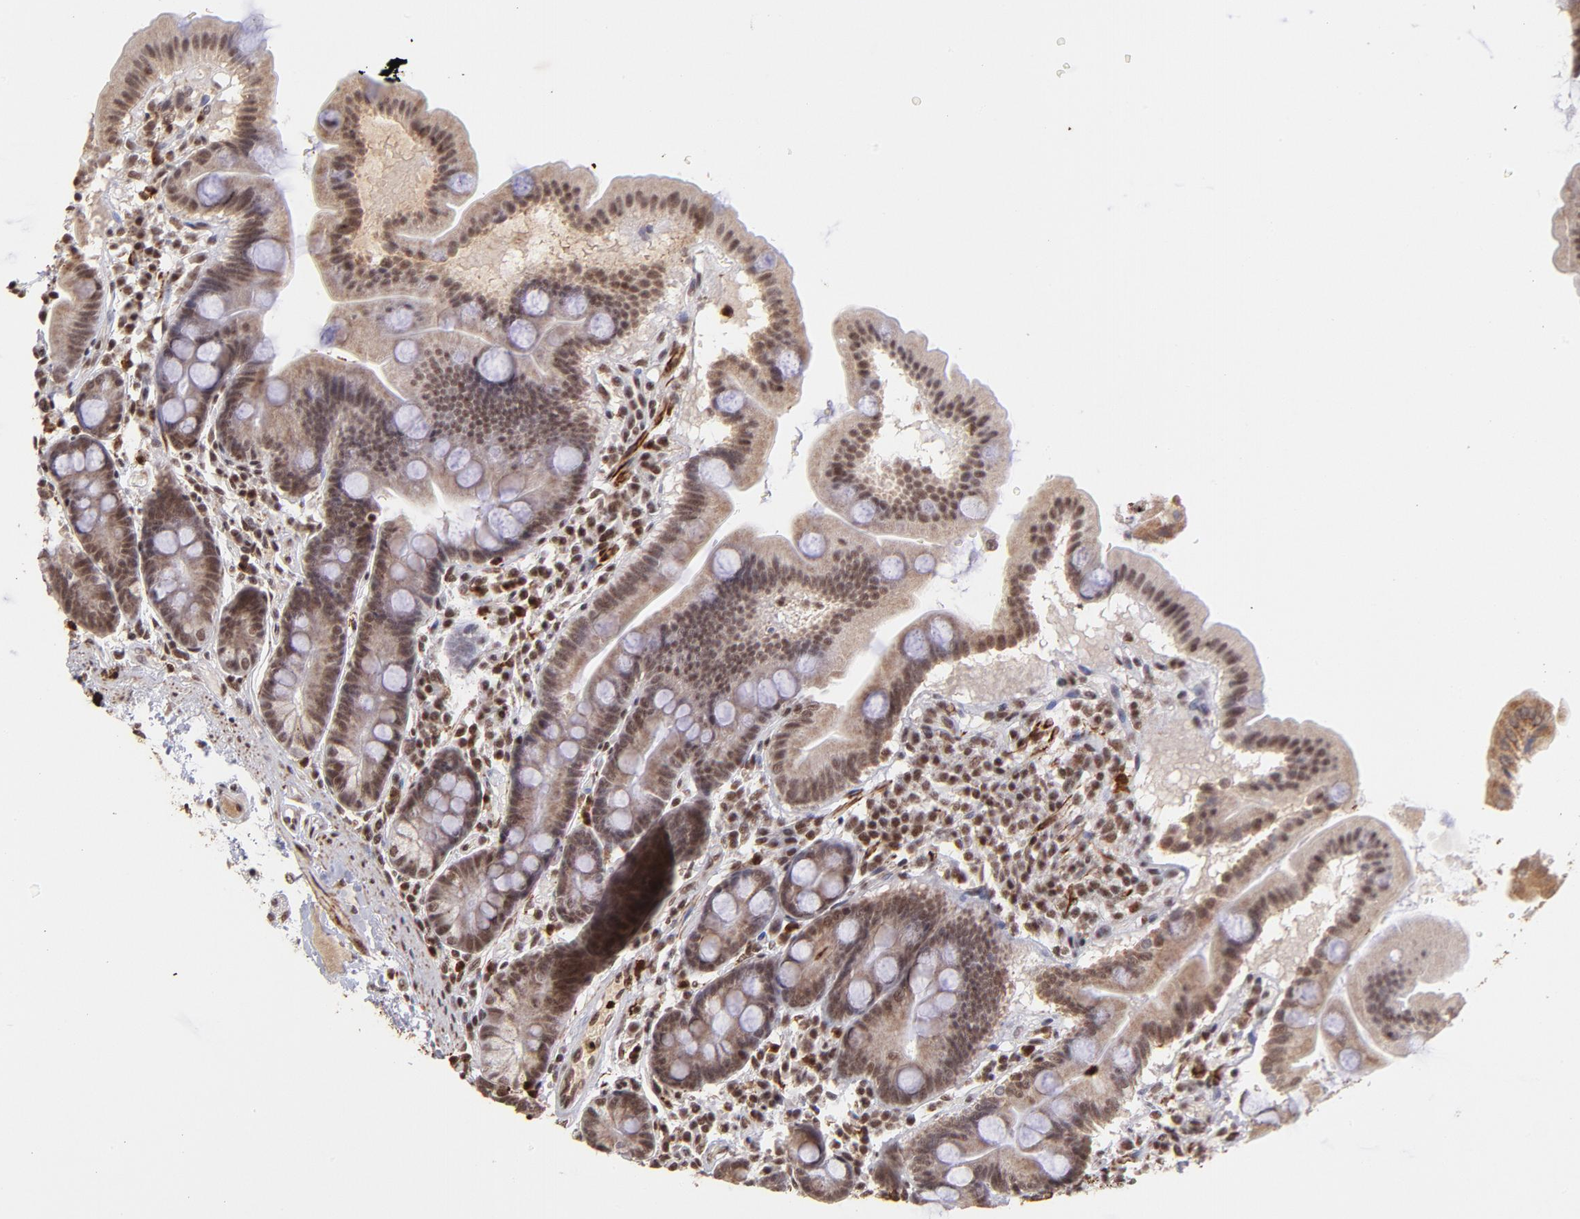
{"staining": {"intensity": "moderate", "quantity": ">75%", "location": "cytoplasmic/membranous,nuclear"}, "tissue": "duodenum", "cell_type": "Glandular cells", "image_type": "normal", "snomed": [{"axis": "morphology", "description": "Normal tissue, NOS"}, {"axis": "topography", "description": "Duodenum"}], "caption": "Protein expression analysis of normal duodenum reveals moderate cytoplasmic/membranous,nuclear staining in approximately >75% of glandular cells.", "gene": "ZFX", "patient": {"sex": "male", "age": 50}}